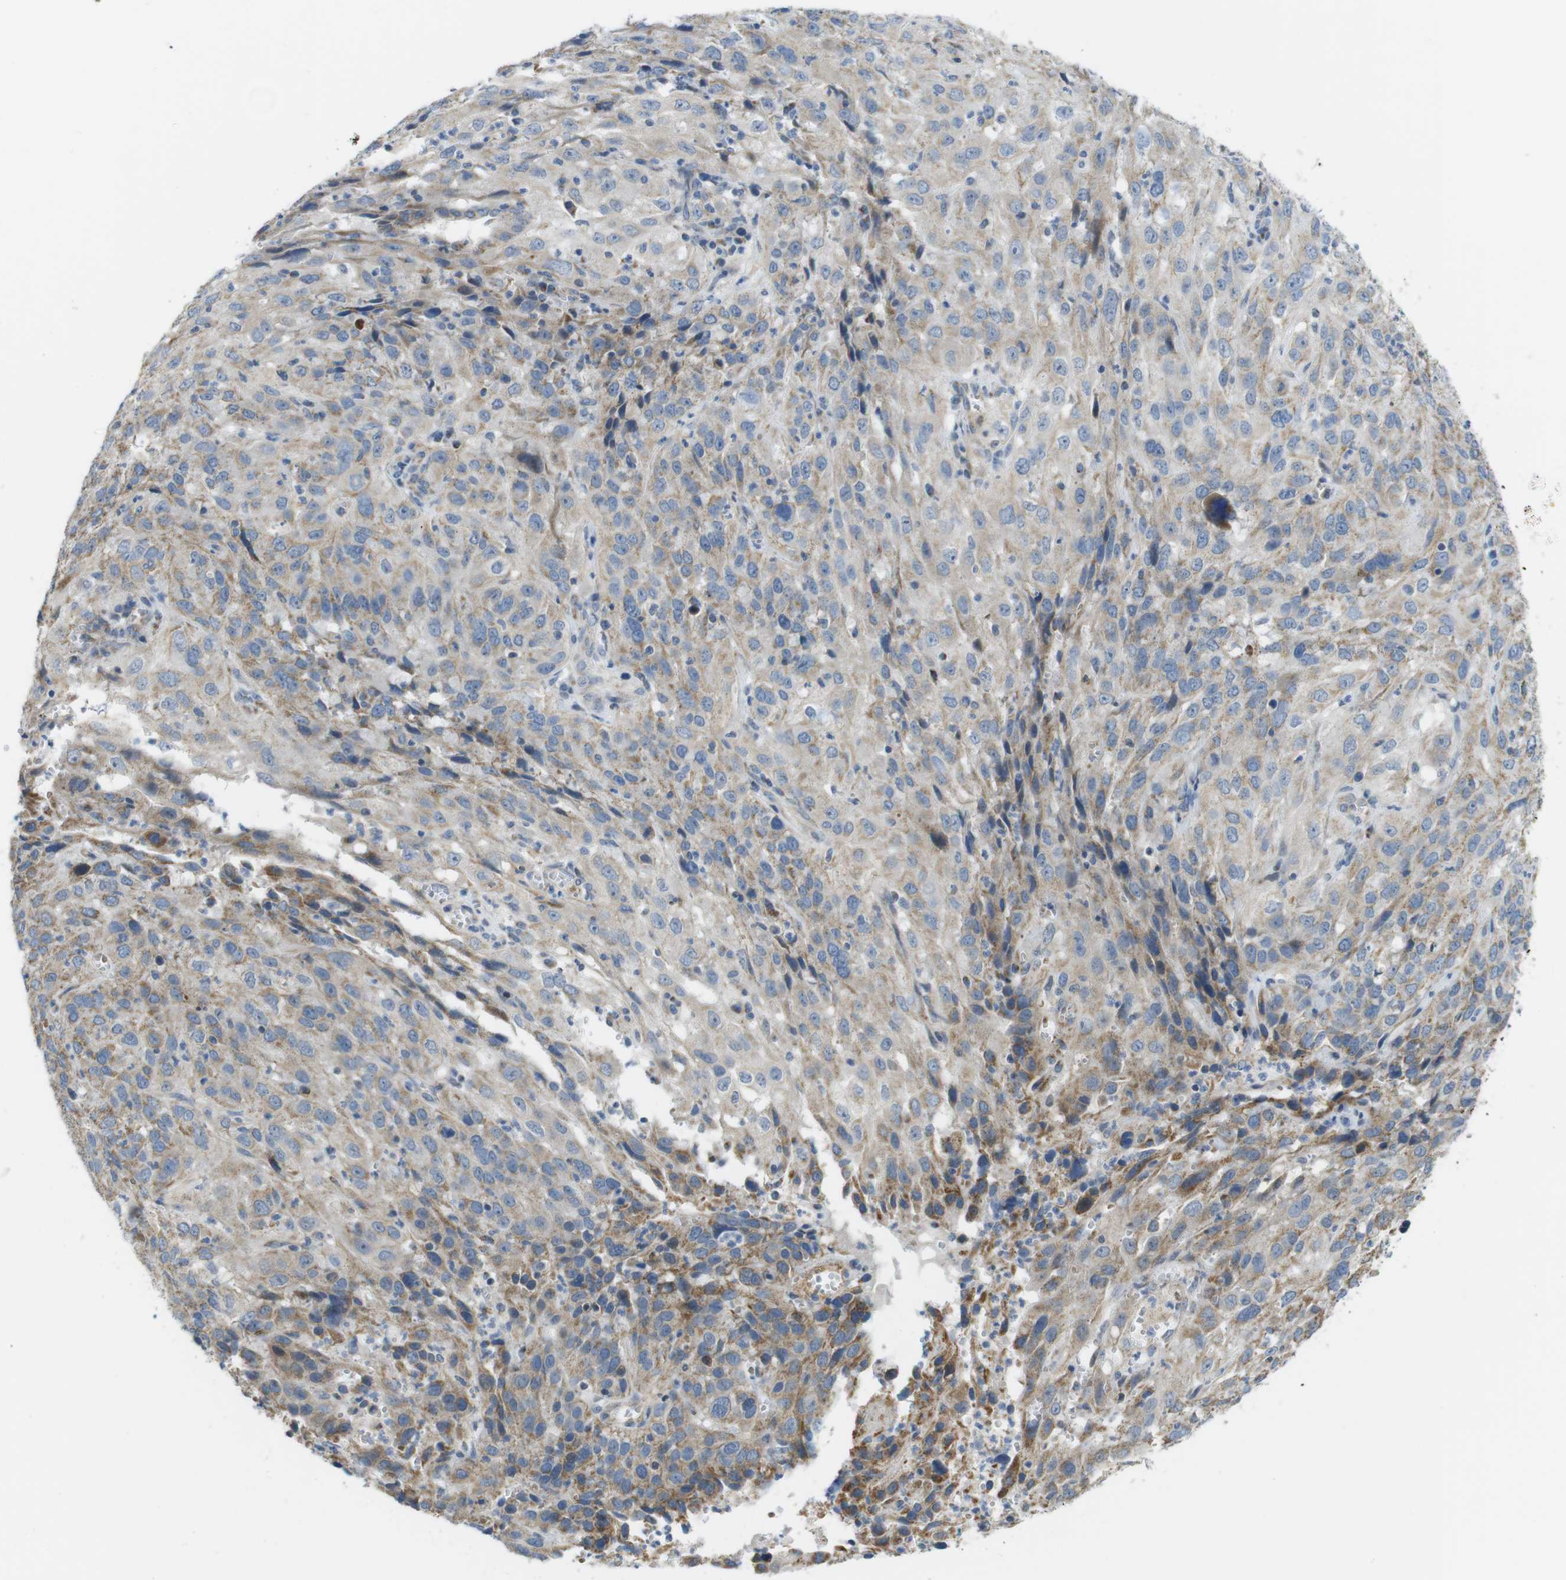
{"staining": {"intensity": "weak", "quantity": ">75%", "location": "cytoplasmic/membranous"}, "tissue": "cervical cancer", "cell_type": "Tumor cells", "image_type": "cancer", "snomed": [{"axis": "morphology", "description": "Squamous cell carcinoma, NOS"}, {"axis": "topography", "description": "Cervix"}], "caption": "A high-resolution micrograph shows immunohistochemistry (IHC) staining of cervical cancer (squamous cell carcinoma), which demonstrates weak cytoplasmic/membranous staining in about >75% of tumor cells.", "gene": "MARCHF1", "patient": {"sex": "female", "age": 32}}